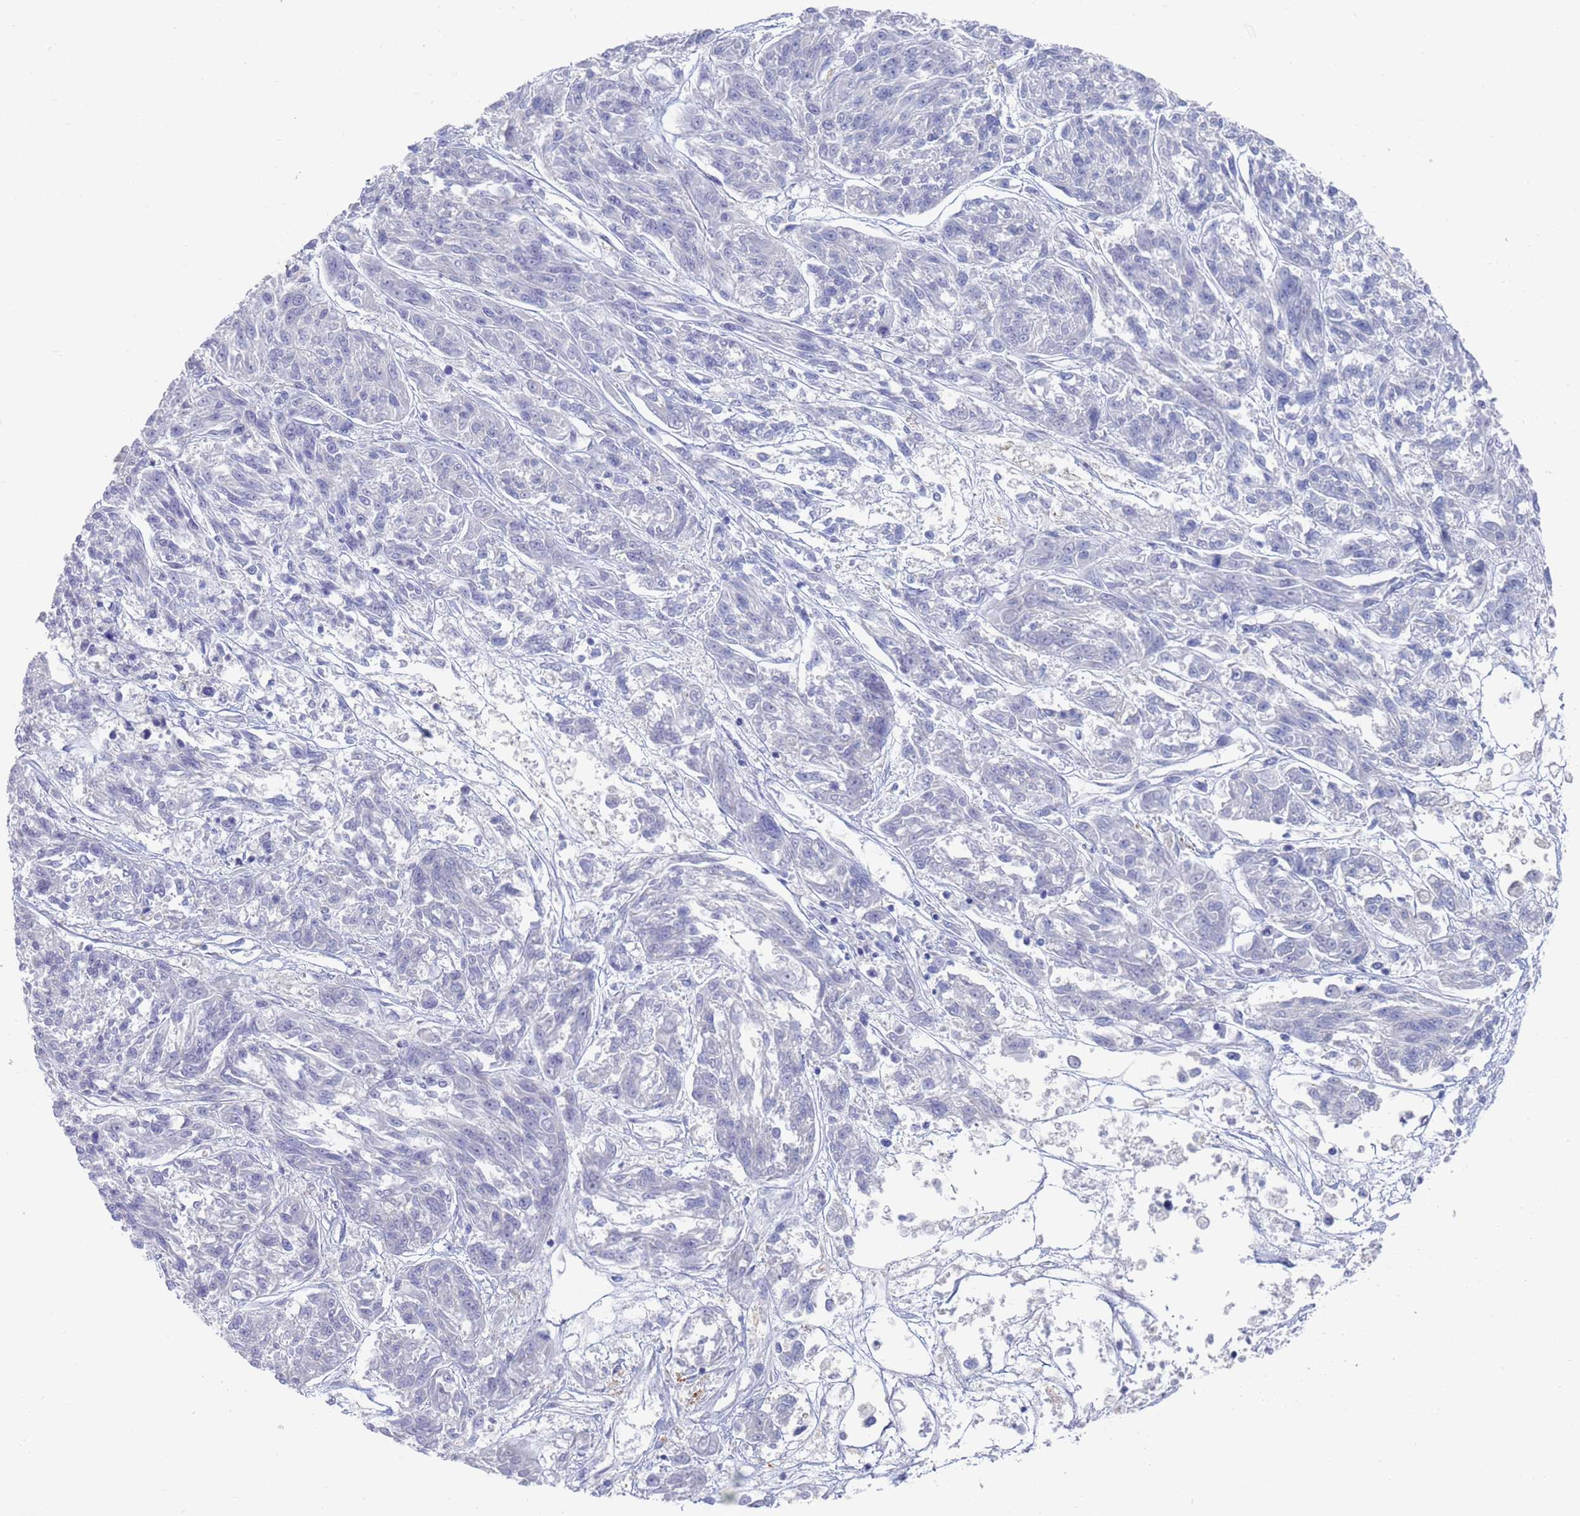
{"staining": {"intensity": "negative", "quantity": "none", "location": "none"}, "tissue": "melanoma", "cell_type": "Tumor cells", "image_type": "cancer", "snomed": [{"axis": "morphology", "description": "Malignant melanoma, NOS"}, {"axis": "topography", "description": "Skin"}], "caption": "Immunohistochemistry image of neoplastic tissue: malignant melanoma stained with DAB (3,3'-diaminobenzidine) reveals no significant protein positivity in tumor cells.", "gene": "FUCA1", "patient": {"sex": "male", "age": 53}}